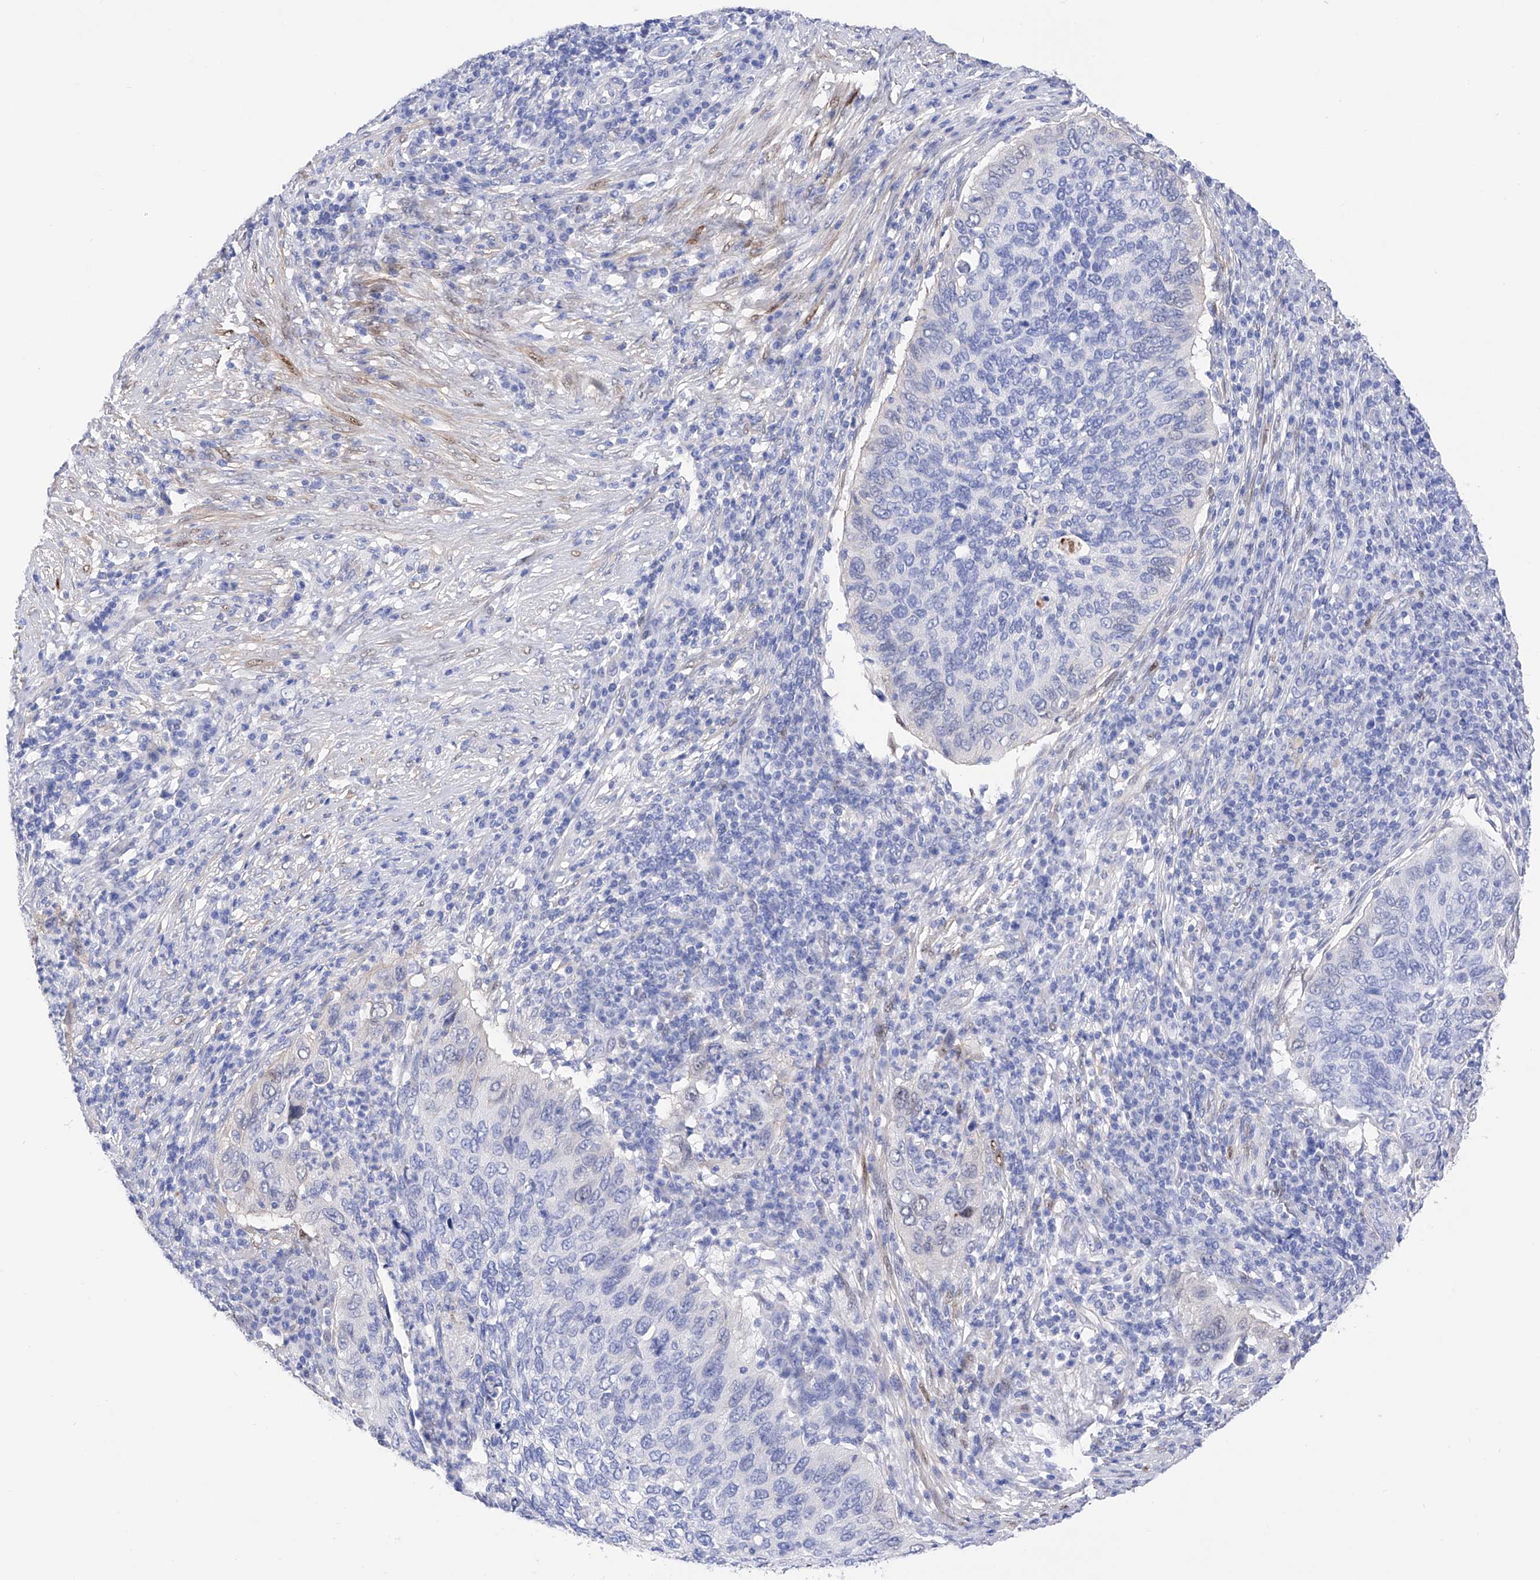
{"staining": {"intensity": "negative", "quantity": "none", "location": "none"}, "tissue": "cervical cancer", "cell_type": "Tumor cells", "image_type": "cancer", "snomed": [{"axis": "morphology", "description": "Squamous cell carcinoma, NOS"}, {"axis": "topography", "description": "Cervix"}], "caption": "Immunohistochemistry image of human squamous cell carcinoma (cervical) stained for a protein (brown), which displays no staining in tumor cells. (Stains: DAB (3,3'-diaminobenzidine) IHC with hematoxylin counter stain, Microscopy: brightfield microscopy at high magnification).", "gene": "TRPC7", "patient": {"sex": "female", "age": 38}}